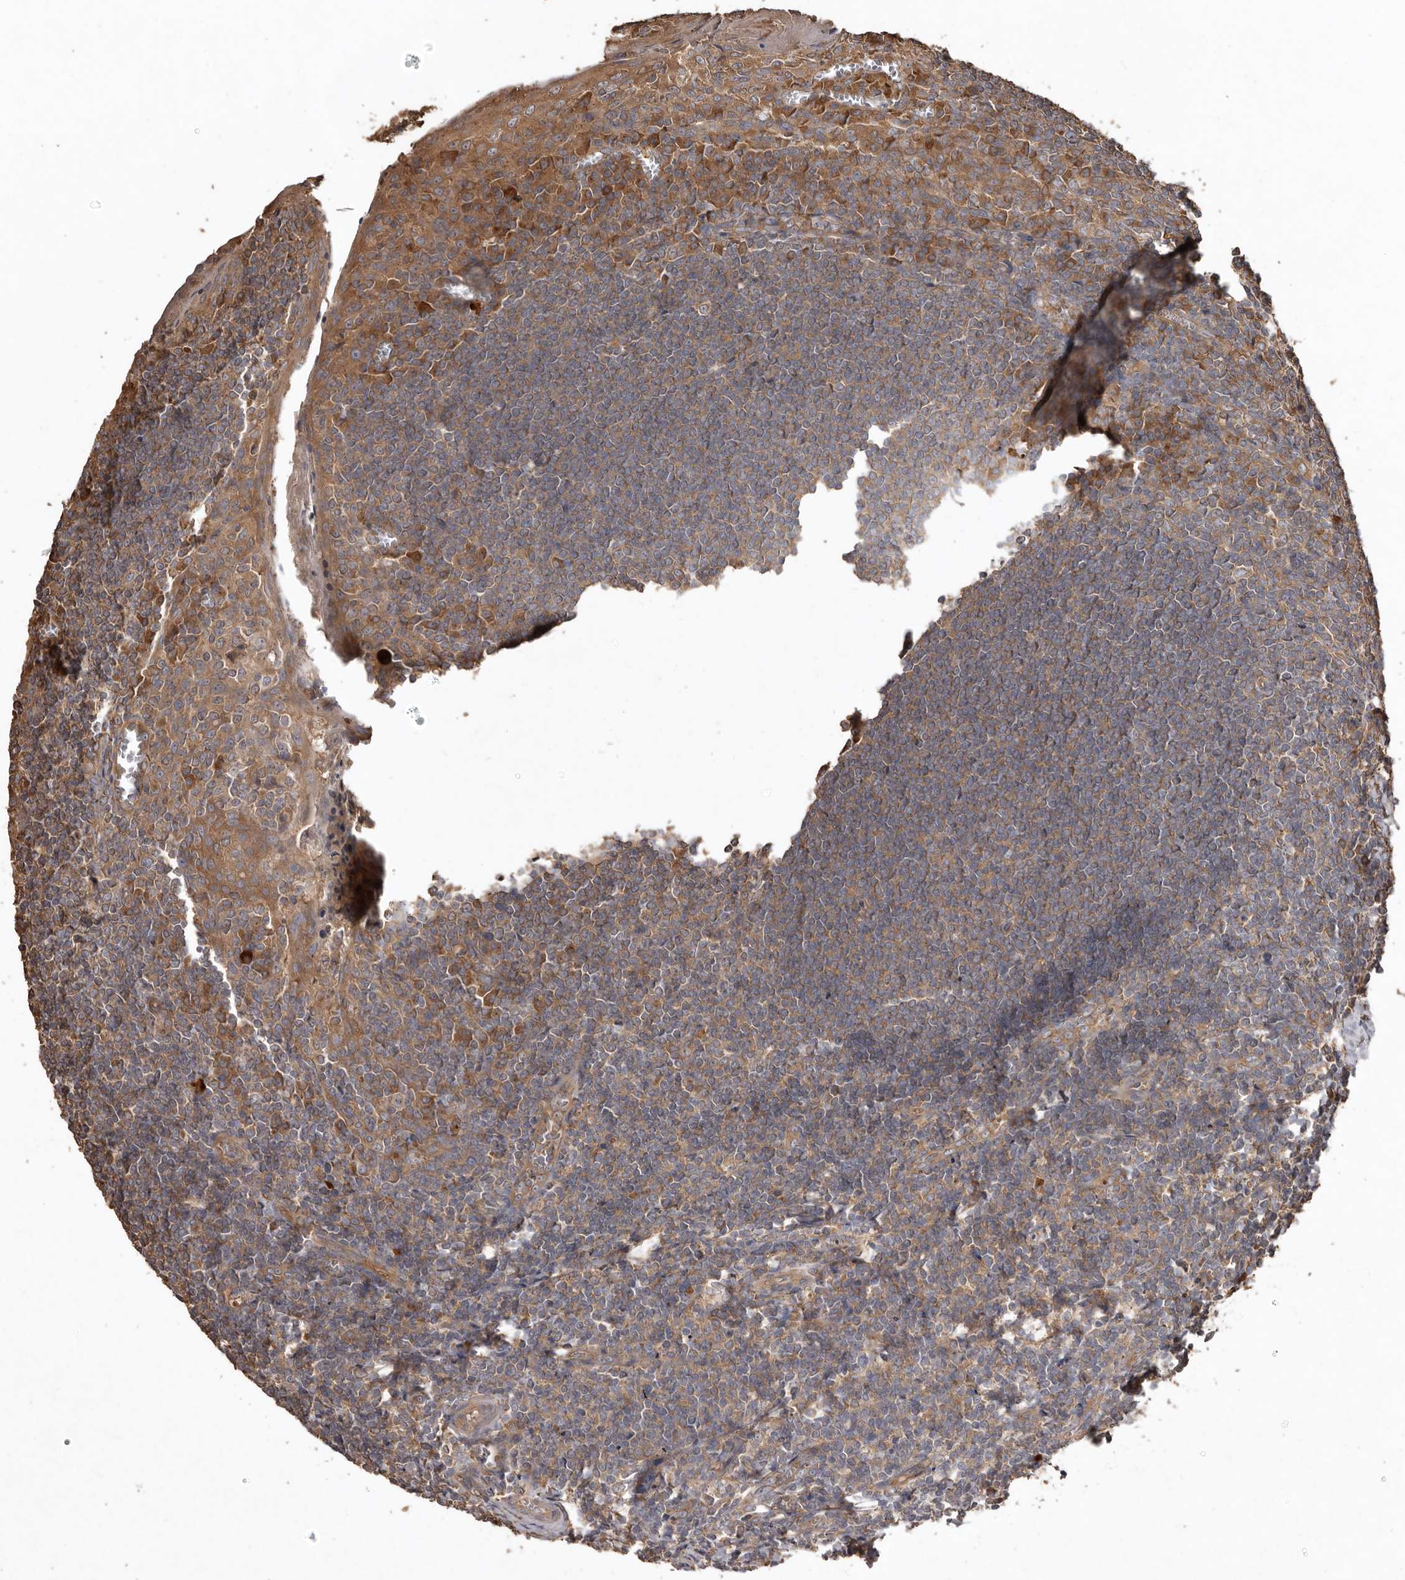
{"staining": {"intensity": "moderate", "quantity": ">75%", "location": "cytoplasmic/membranous"}, "tissue": "tonsil", "cell_type": "Germinal center cells", "image_type": "normal", "snomed": [{"axis": "morphology", "description": "Normal tissue, NOS"}, {"axis": "topography", "description": "Tonsil"}], "caption": "A brown stain highlights moderate cytoplasmic/membranous expression of a protein in germinal center cells of benign human tonsil.", "gene": "FLCN", "patient": {"sex": "male", "age": 27}}